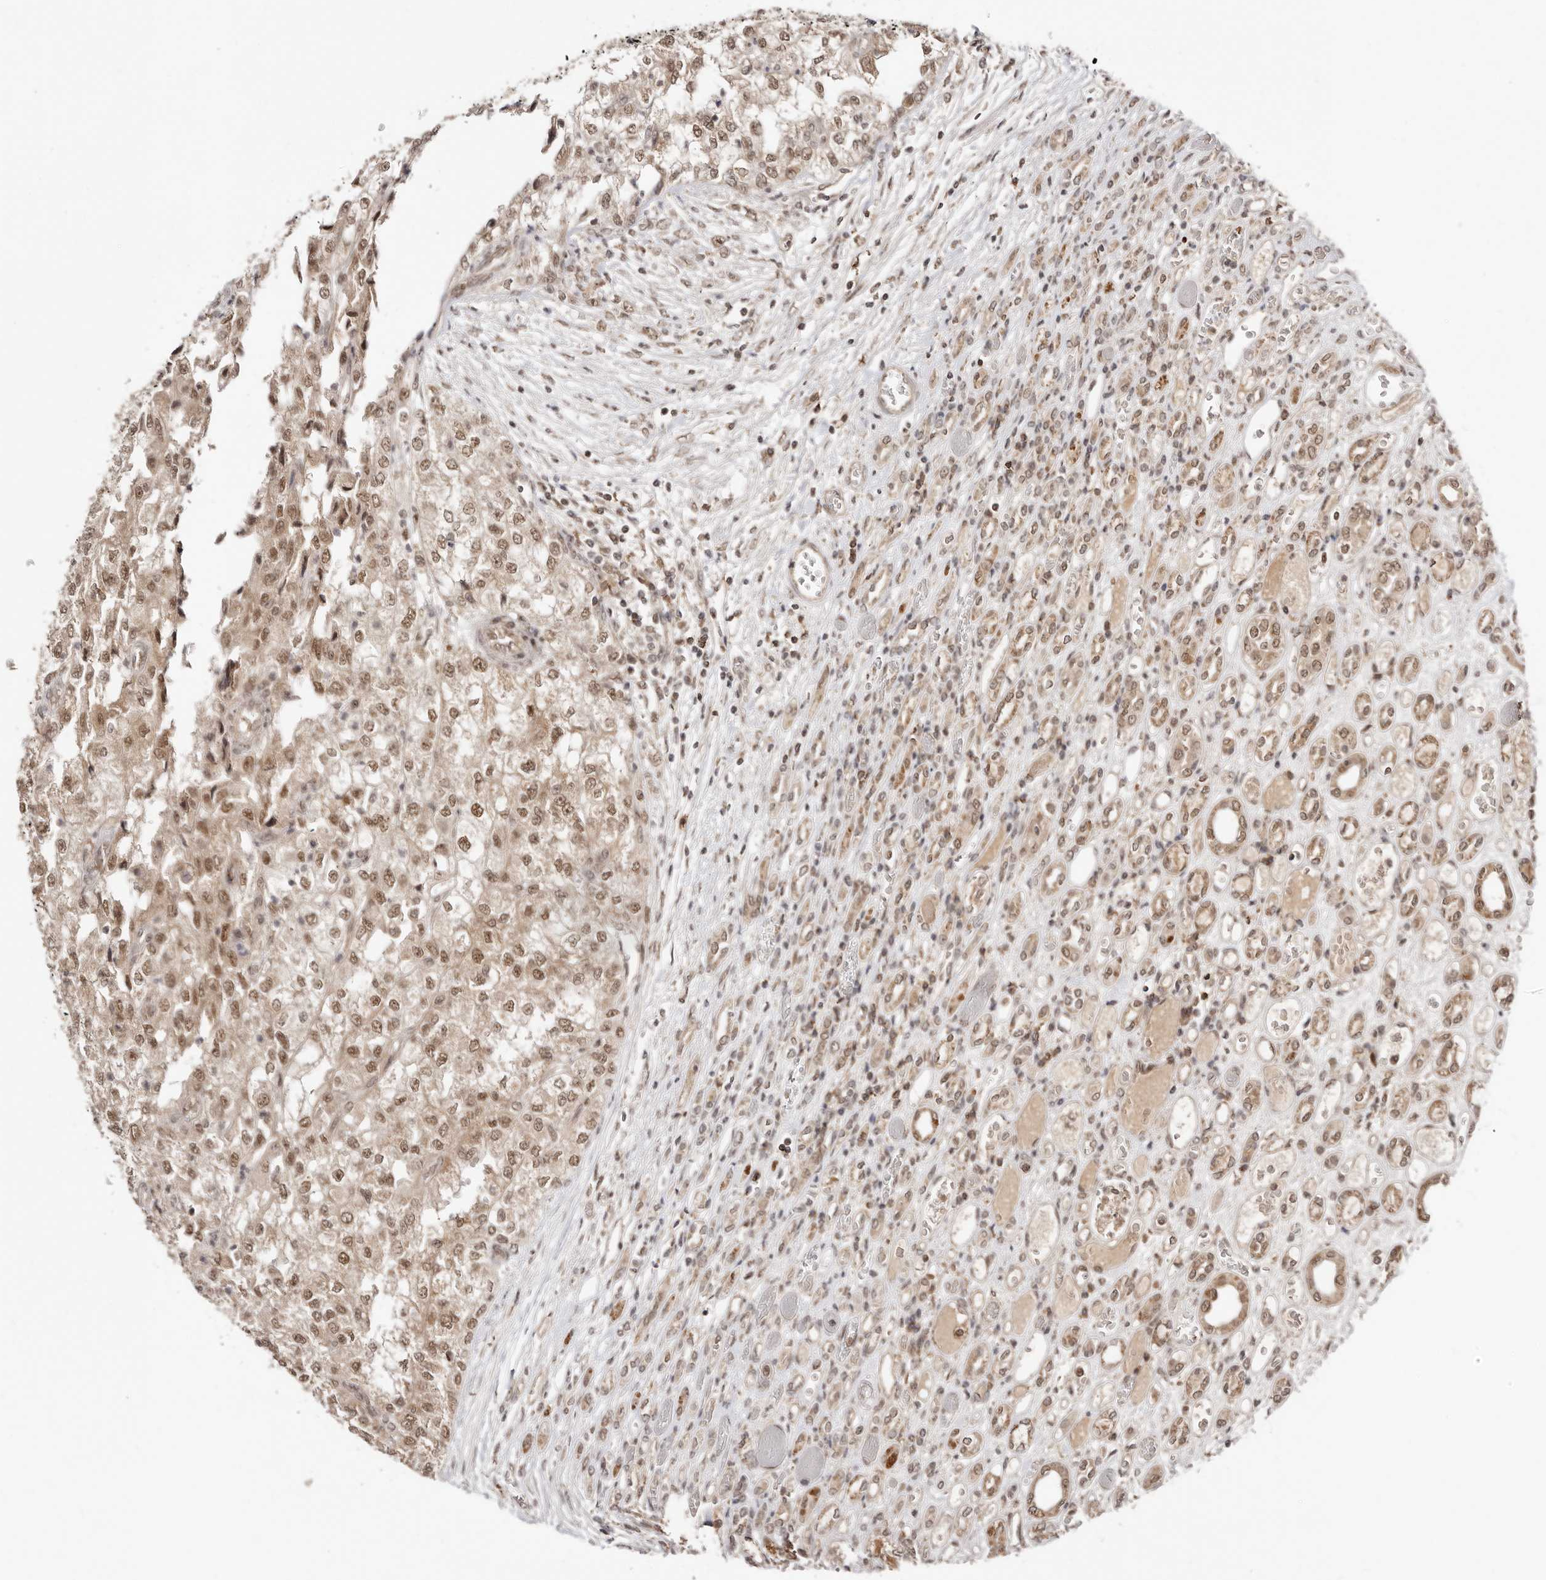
{"staining": {"intensity": "moderate", "quantity": ">75%", "location": "nuclear"}, "tissue": "renal cancer", "cell_type": "Tumor cells", "image_type": "cancer", "snomed": [{"axis": "morphology", "description": "Adenocarcinoma, NOS"}, {"axis": "topography", "description": "Kidney"}], "caption": "A histopathology image of human adenocarcinoma (renal) stained for a protein displays moderate nuclear brown staining in tumor cells. Immunohistochemistry stains the protein in brown and the nuclei are stained blue.", "gene": "MED8", "patient": {"sex": "female", "age": 54}}